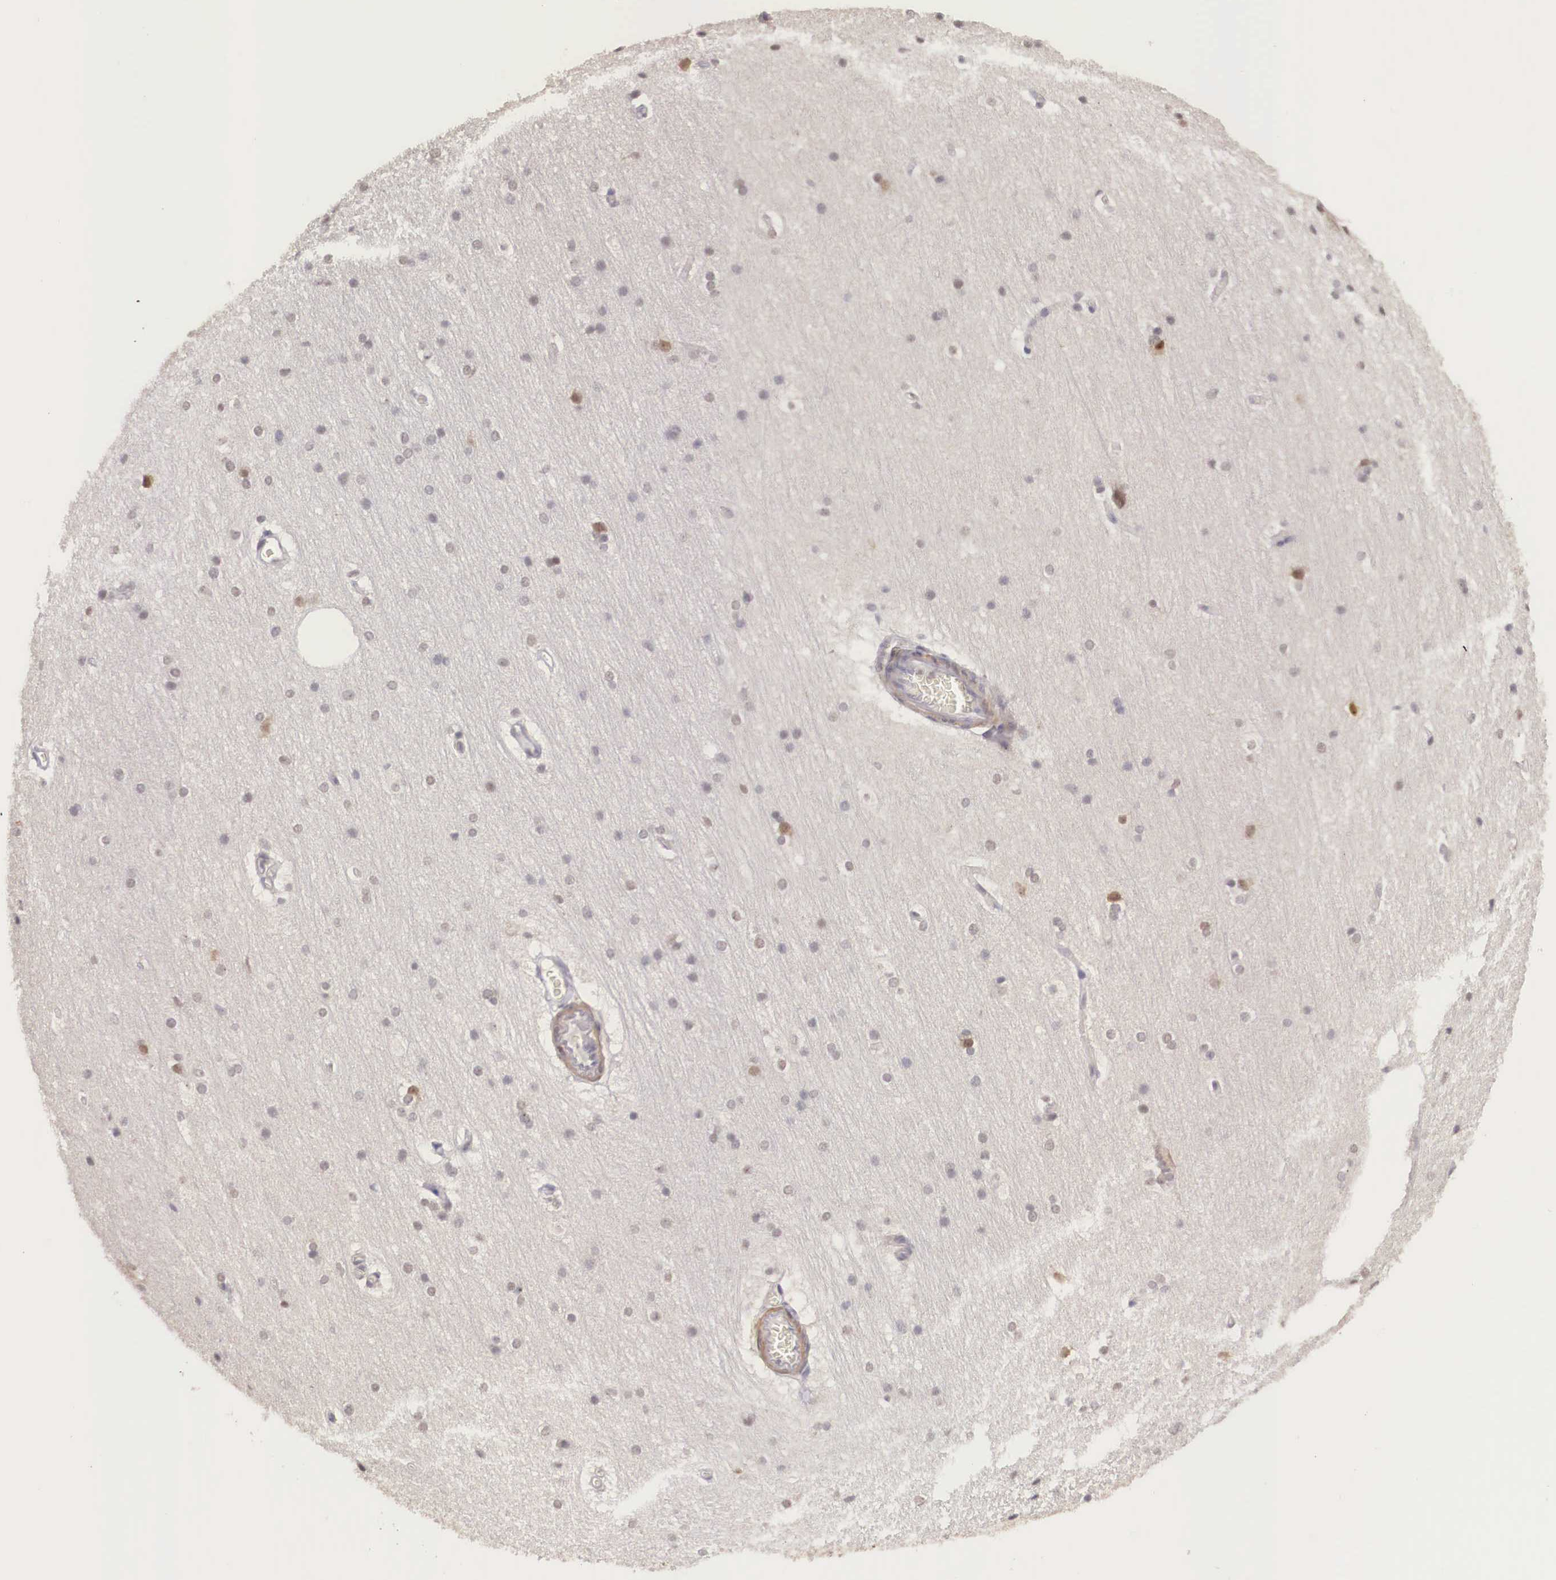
{"staining": {"intensity": "weak", "quantity": "<25%", "location": "cytoplasmic/membranous,nuclear"}, "tissue": "cerebral cortex", "cell_type": "Endothelial cells", "image_type": "normal", "snomed": [{"axis": "morphology", "description": "Normal tissue, NOS"}, {"axis": "topography", "description": "Cerebral cortex"}, {"axis": "topography", "description": "Hippocampus"}], "caption": "Cerebral cortex was stained to show a protein in brown. There is no significant expression in endothelial cells. (Immunohistochemistry (ihc), brightfield microscopy, high magnification).", "gene": "ZNF275", "patient": {"sex": "female", "age": 19}}